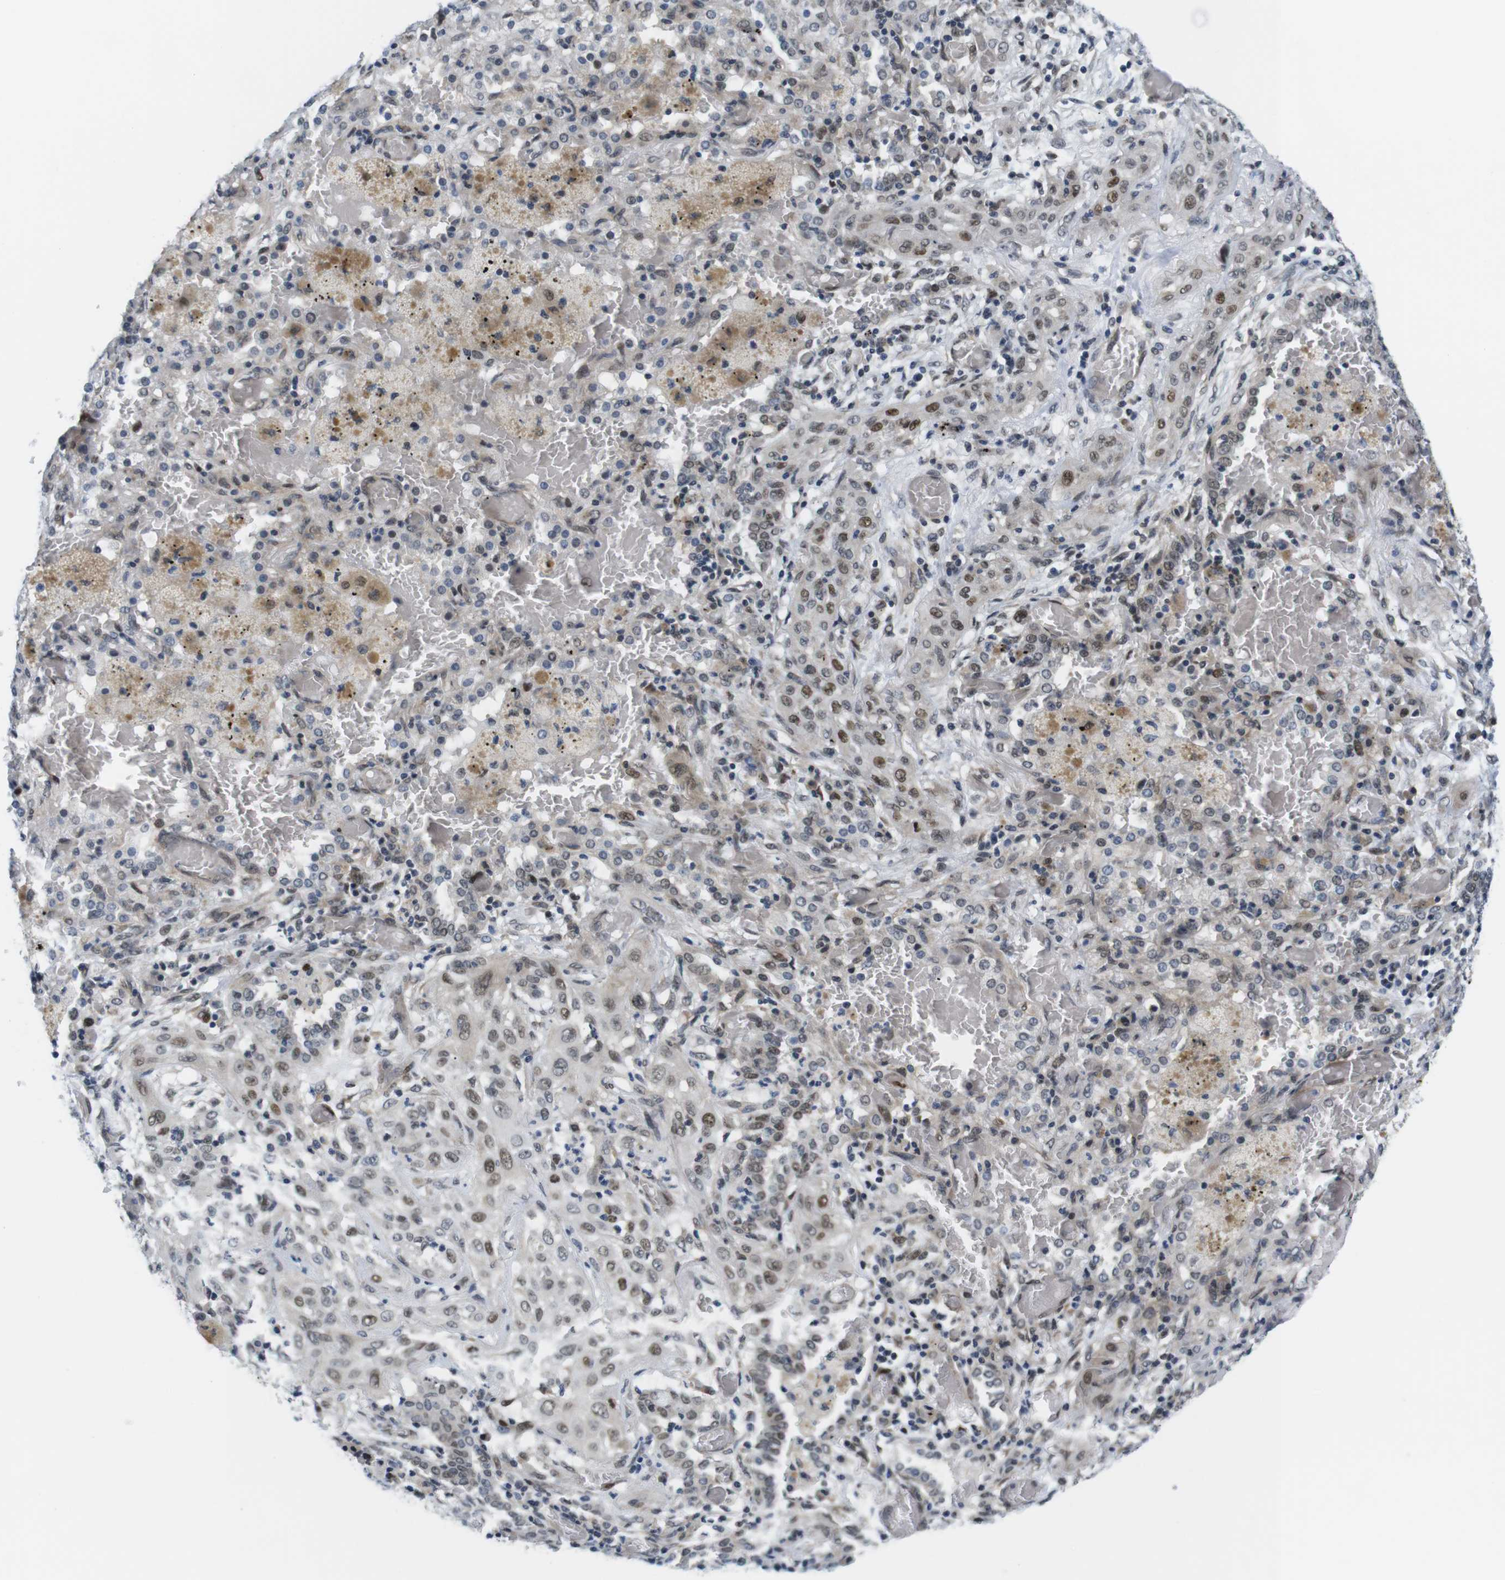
{"staining": {"intensity": "weak", "quantity": ">75%", "location": "nuclear"}, "tissue": "lung cancer", "cell_type": "Tumor cells", "image_type": "cancer", "snomed": [{"axis": "morphology", "description": "Squamous cell carcinoma, NOS"}, {"axis": "topography", "description": "Lung"}], "caption": "Lung cancer (squamous cell carcinoma) tissue exhibits weak nuclear staining in approximately >75% of tumor cells", "gene": "SMCO2", "patient": {"sex": "female", "age": 47}}